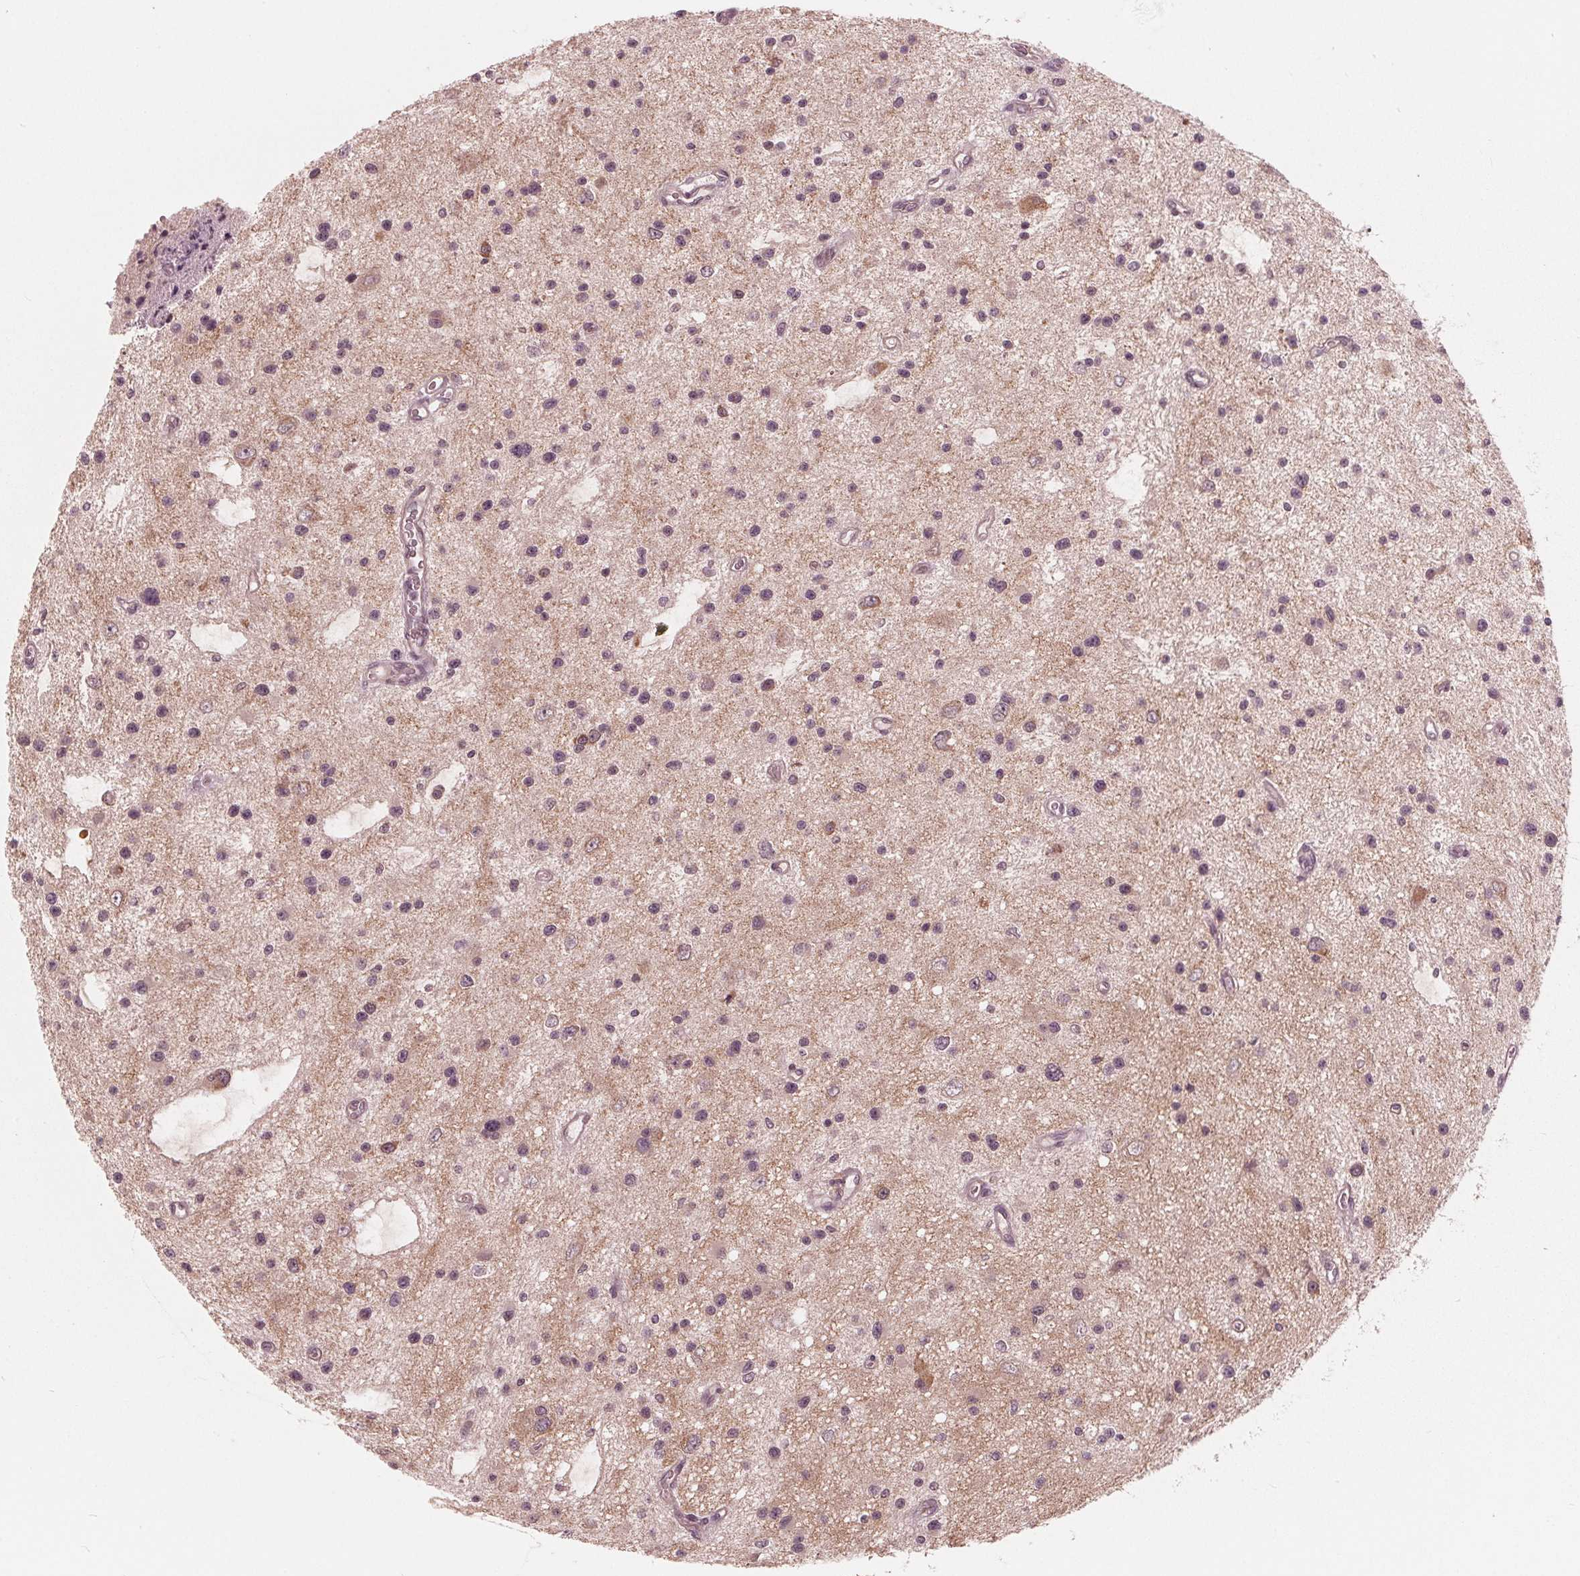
{"staining": {"intensity": "weak", "quantity": "<25%", "location": "cytoplasmic/membranous"}, "tissue": "glioma", "cell_type": "Tumor cells", "image_type": "cancer", "snomed": [{"axis": "morphology", "description": "Glioma, malignant, Low grade"}, {"axis": "topography", "description": "Brain"}], "caption": "DAB immunohistochemical staining of human malignant low-grade glioma reveals no significant staining in tumor cells.", "gene": "UBALD1", "patient": {"sex": "male", "age": 43}}